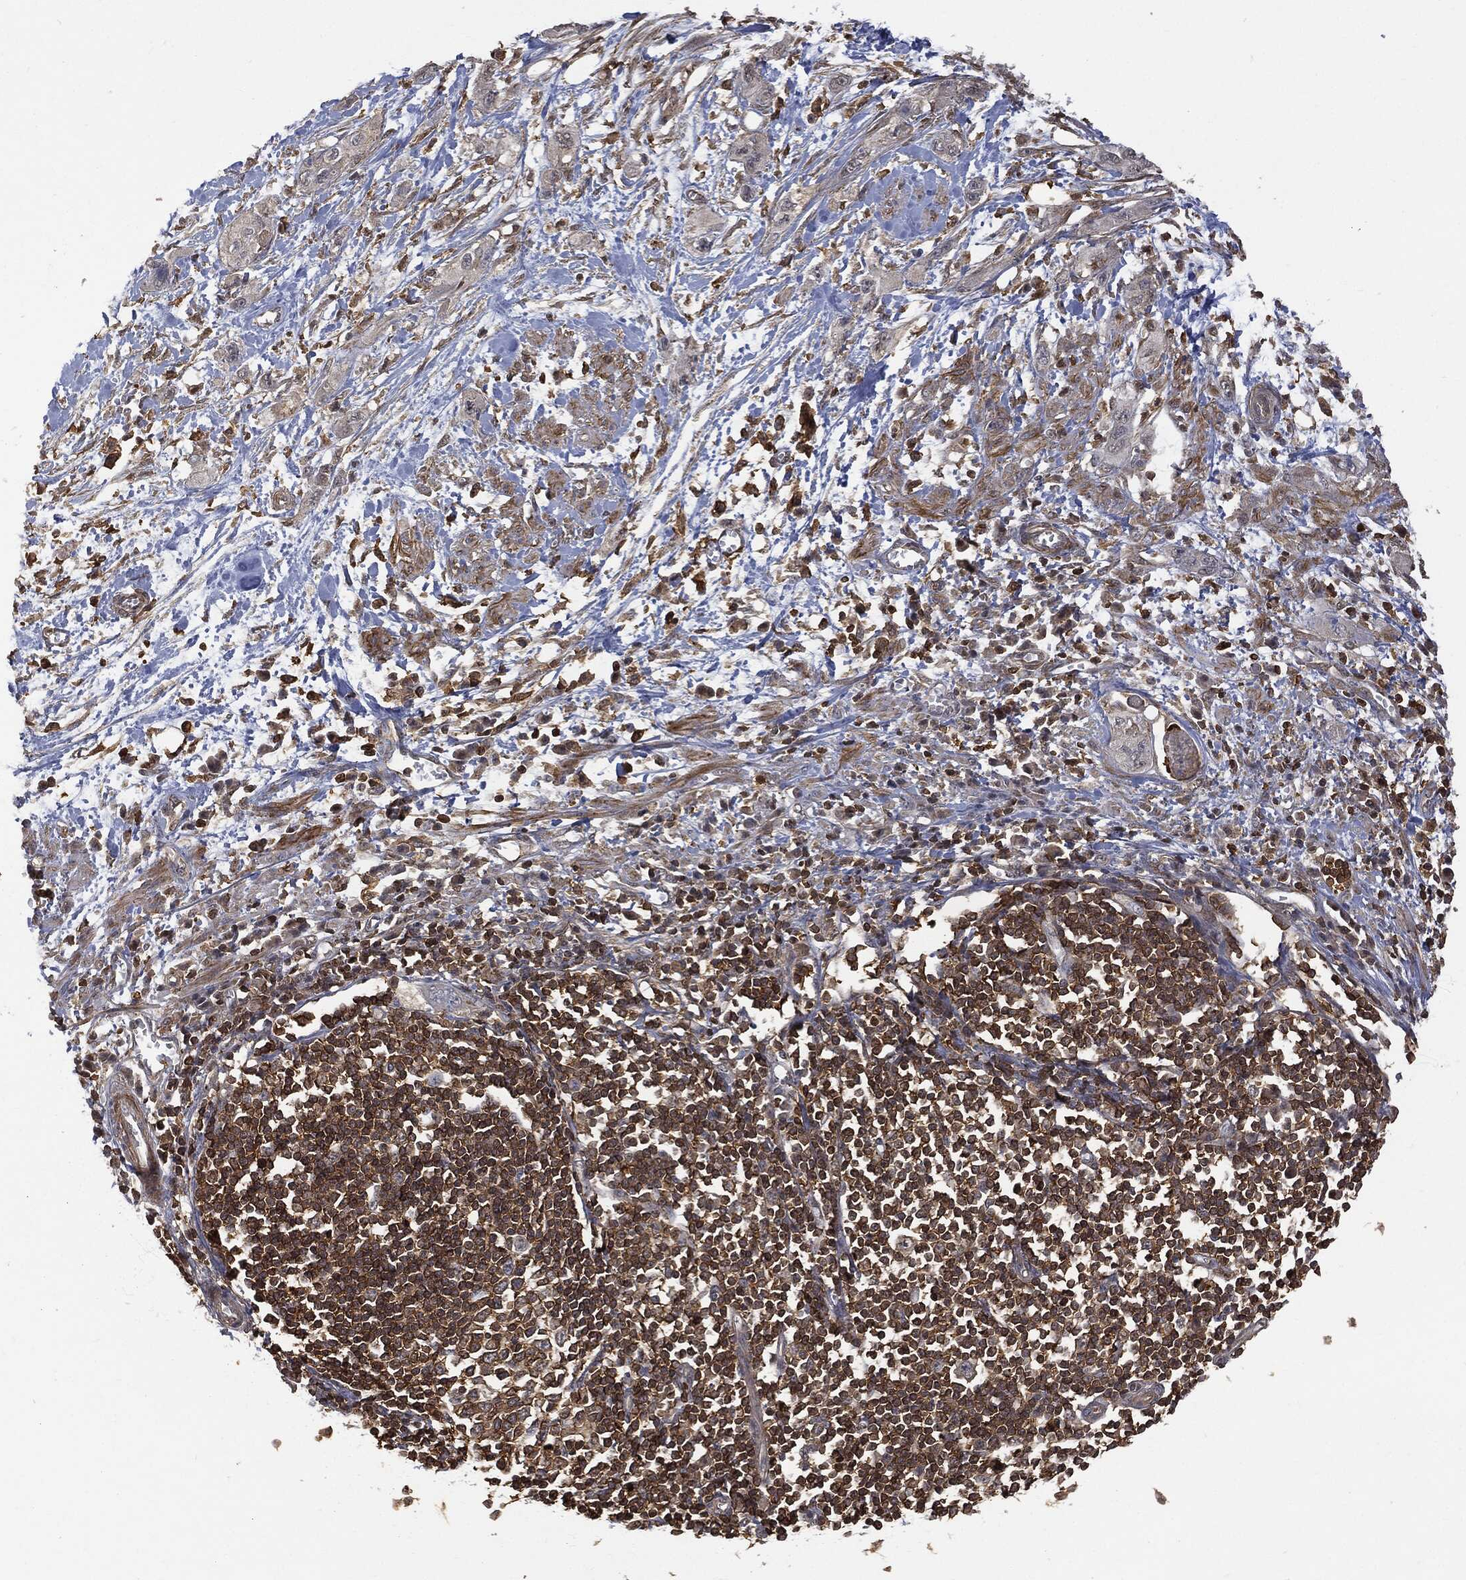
{"staining": {"intensity": "negative", "quantity": "none", "location": "none"}, "tissue": "pancreatic cancer", "cell_type": "Tumor cells", "image_type": "cancer", "snomed": [{"axis": "morphology", "description": "Adenocarcinoma, NOS"}, {"axis": "topography", "description": "Pancreas"}], "caption": "Immunohistochemistry (IHC) of pancreatic cancer (adenocarcinoma) shows no staining in tumor cells.", "gene": "PSMB10", "patient": {"sex": "male", "age": 72}}